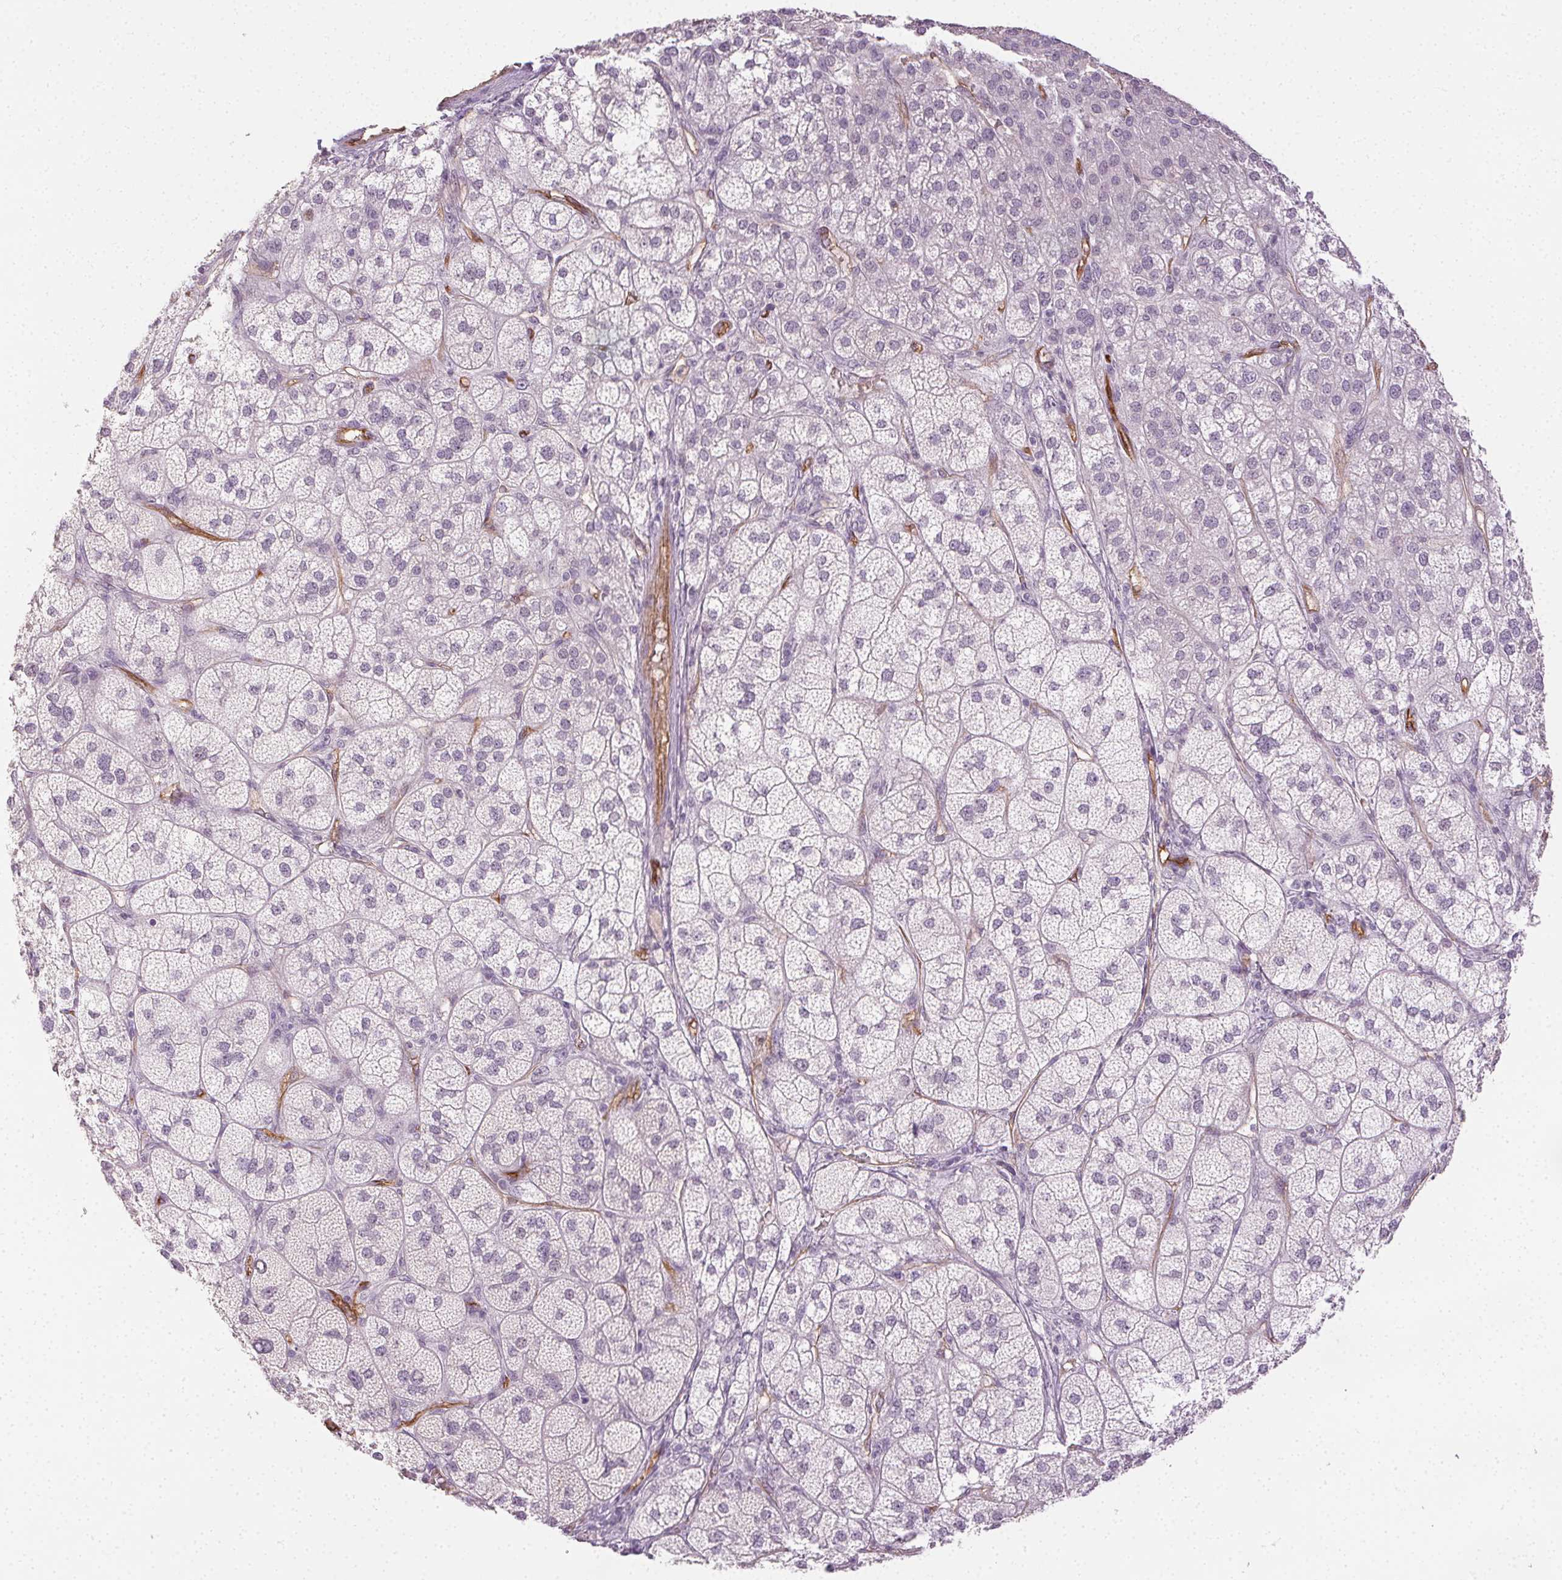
{"staining": {"intensity": "negative", "quantity": "none", "location": "none"}, "tissue": "adrenal gland", "cell_type": "Glandular cells", "image_type": "normal", "snomed": [{"axis": "morphology", "description": "Normal tissue, NOS"}, {"axis": "topography", "description": "Adrenal gland"}], "caption": "The photomicrograph shows no significant positivity in glandular cells of adrenal gland.", "gene": "PODXL", "patient": {"sex": "female", "age": 60}}